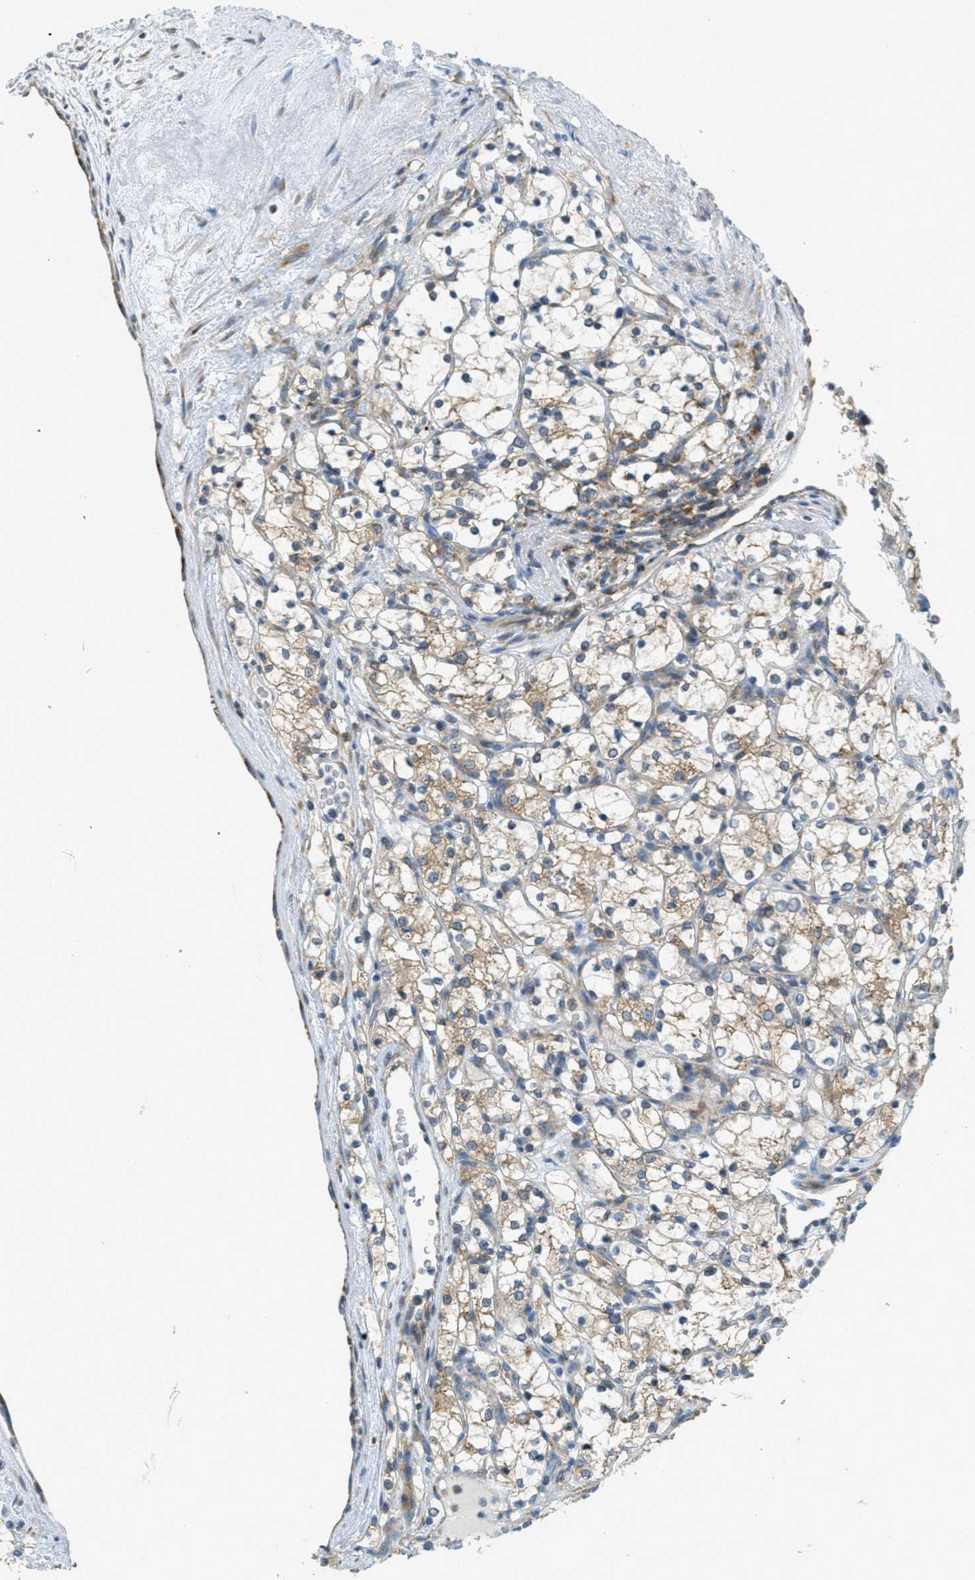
{"staining": {"intensity": "moderate", "quantity": "<25%", "location": "cytoplasmic/membranous"}, "tissue": "renal cancer", "cell_type": "Tumor cells", "image_type": "cancer", "snomed": [{"axis": "morphology", "description": "Adenocarcinoma, NOS"}, {"axis": "topography", "description": "Kidney"}], "caption": "This image exhibits immunohistochemistry (IHC) staining of human adenocarcinoma (renal), with low moderate cytoplasmic/membranous expression in approximately <25% of tumor cells.", "gene": "ABCF1", "patient": {"sex": "female", "age": 69}}